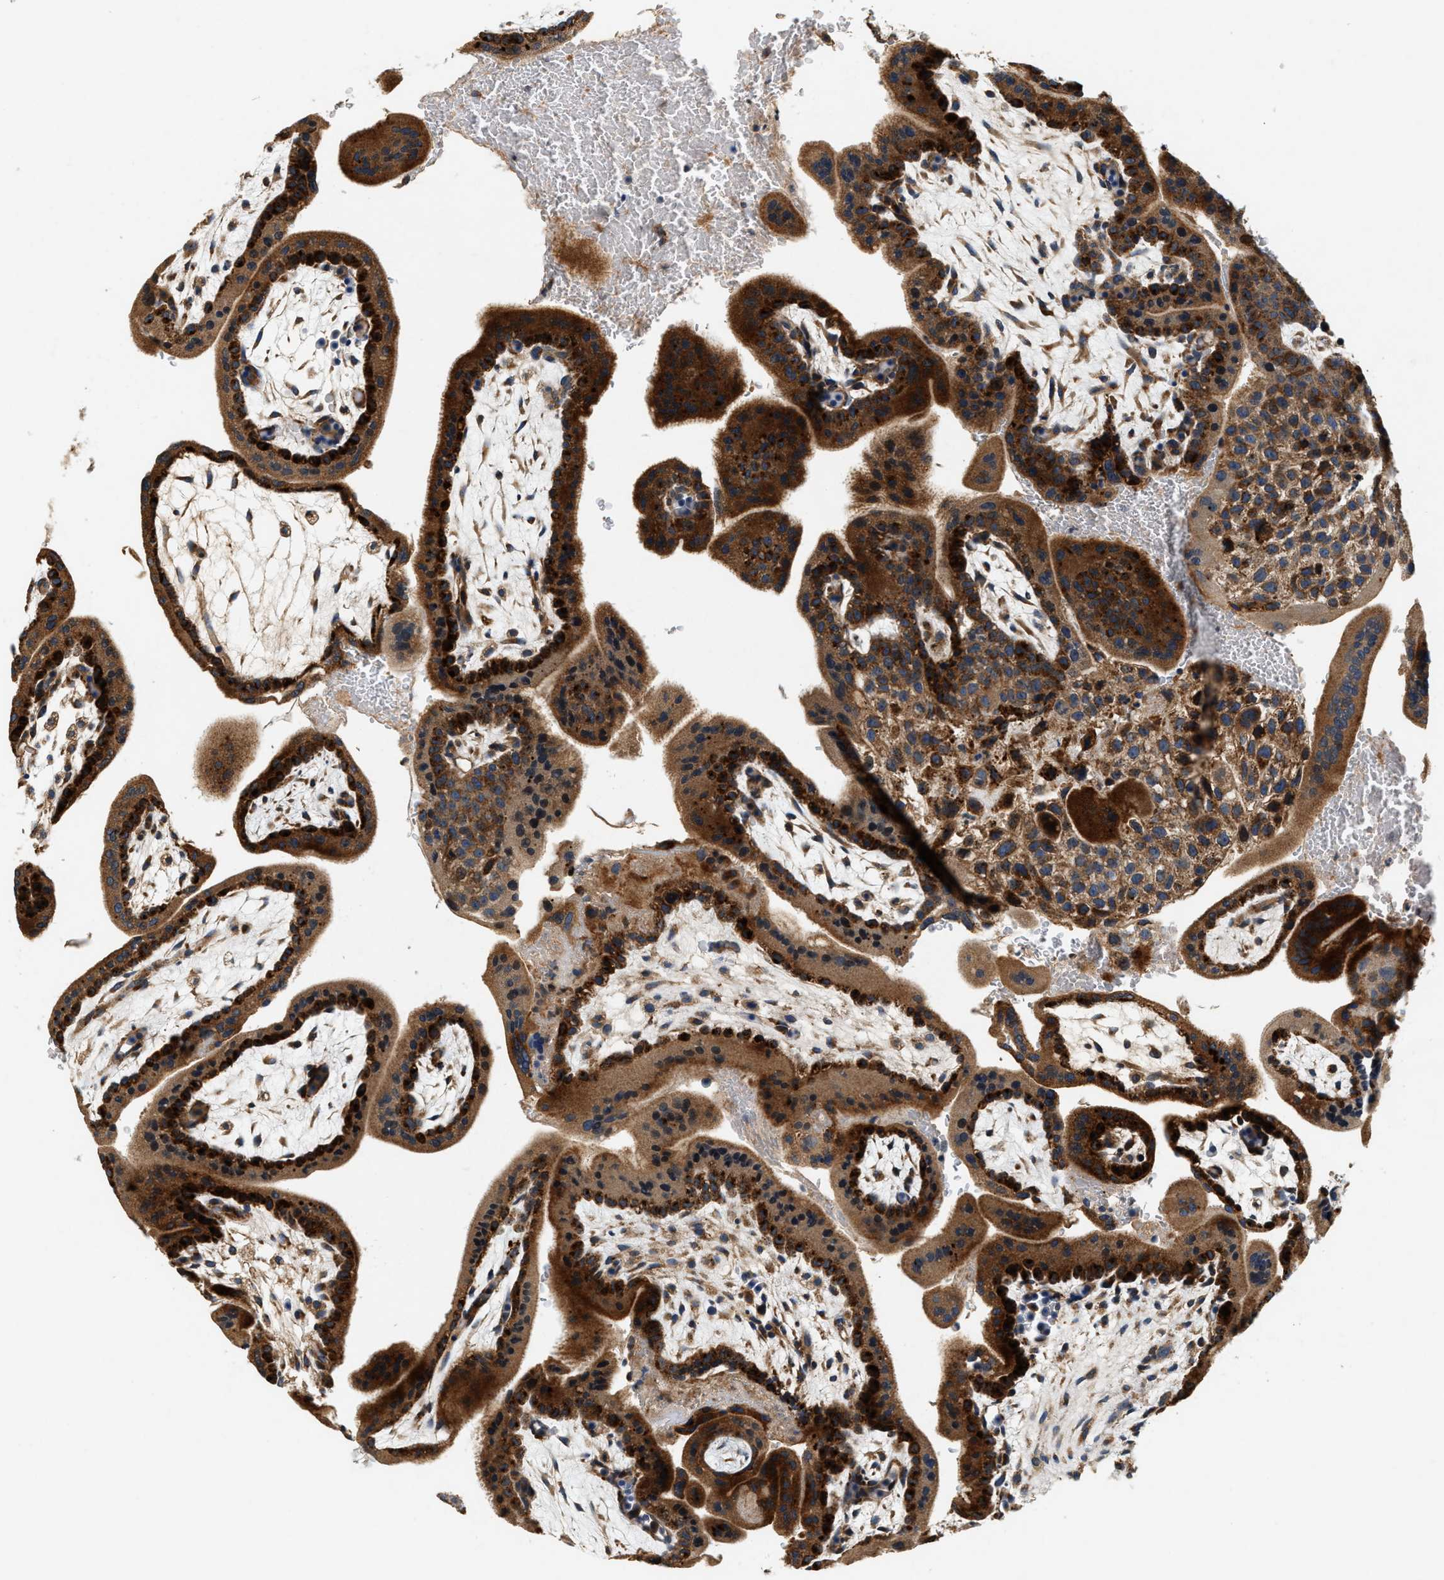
{"staining": {"intensity": "moderate", "quantity": ">75%", "location": "cytoplasmic/membranous"}, "tissue": "placenta", "cell_type": "Decidual cells", "image_type": "normal", "snomed": [{"axis": "morphology", "description": "Normal tissue, NOS"}, {"axis": "topography", "description": "Placenta"}], "caption": "Protein analysis of normal placenta exhibits moderate cytoplasmic/membranous staining in about >75% of decidual cells.", "gene": "DUSP10", "patient": {"sex": "female", "age": 35}}